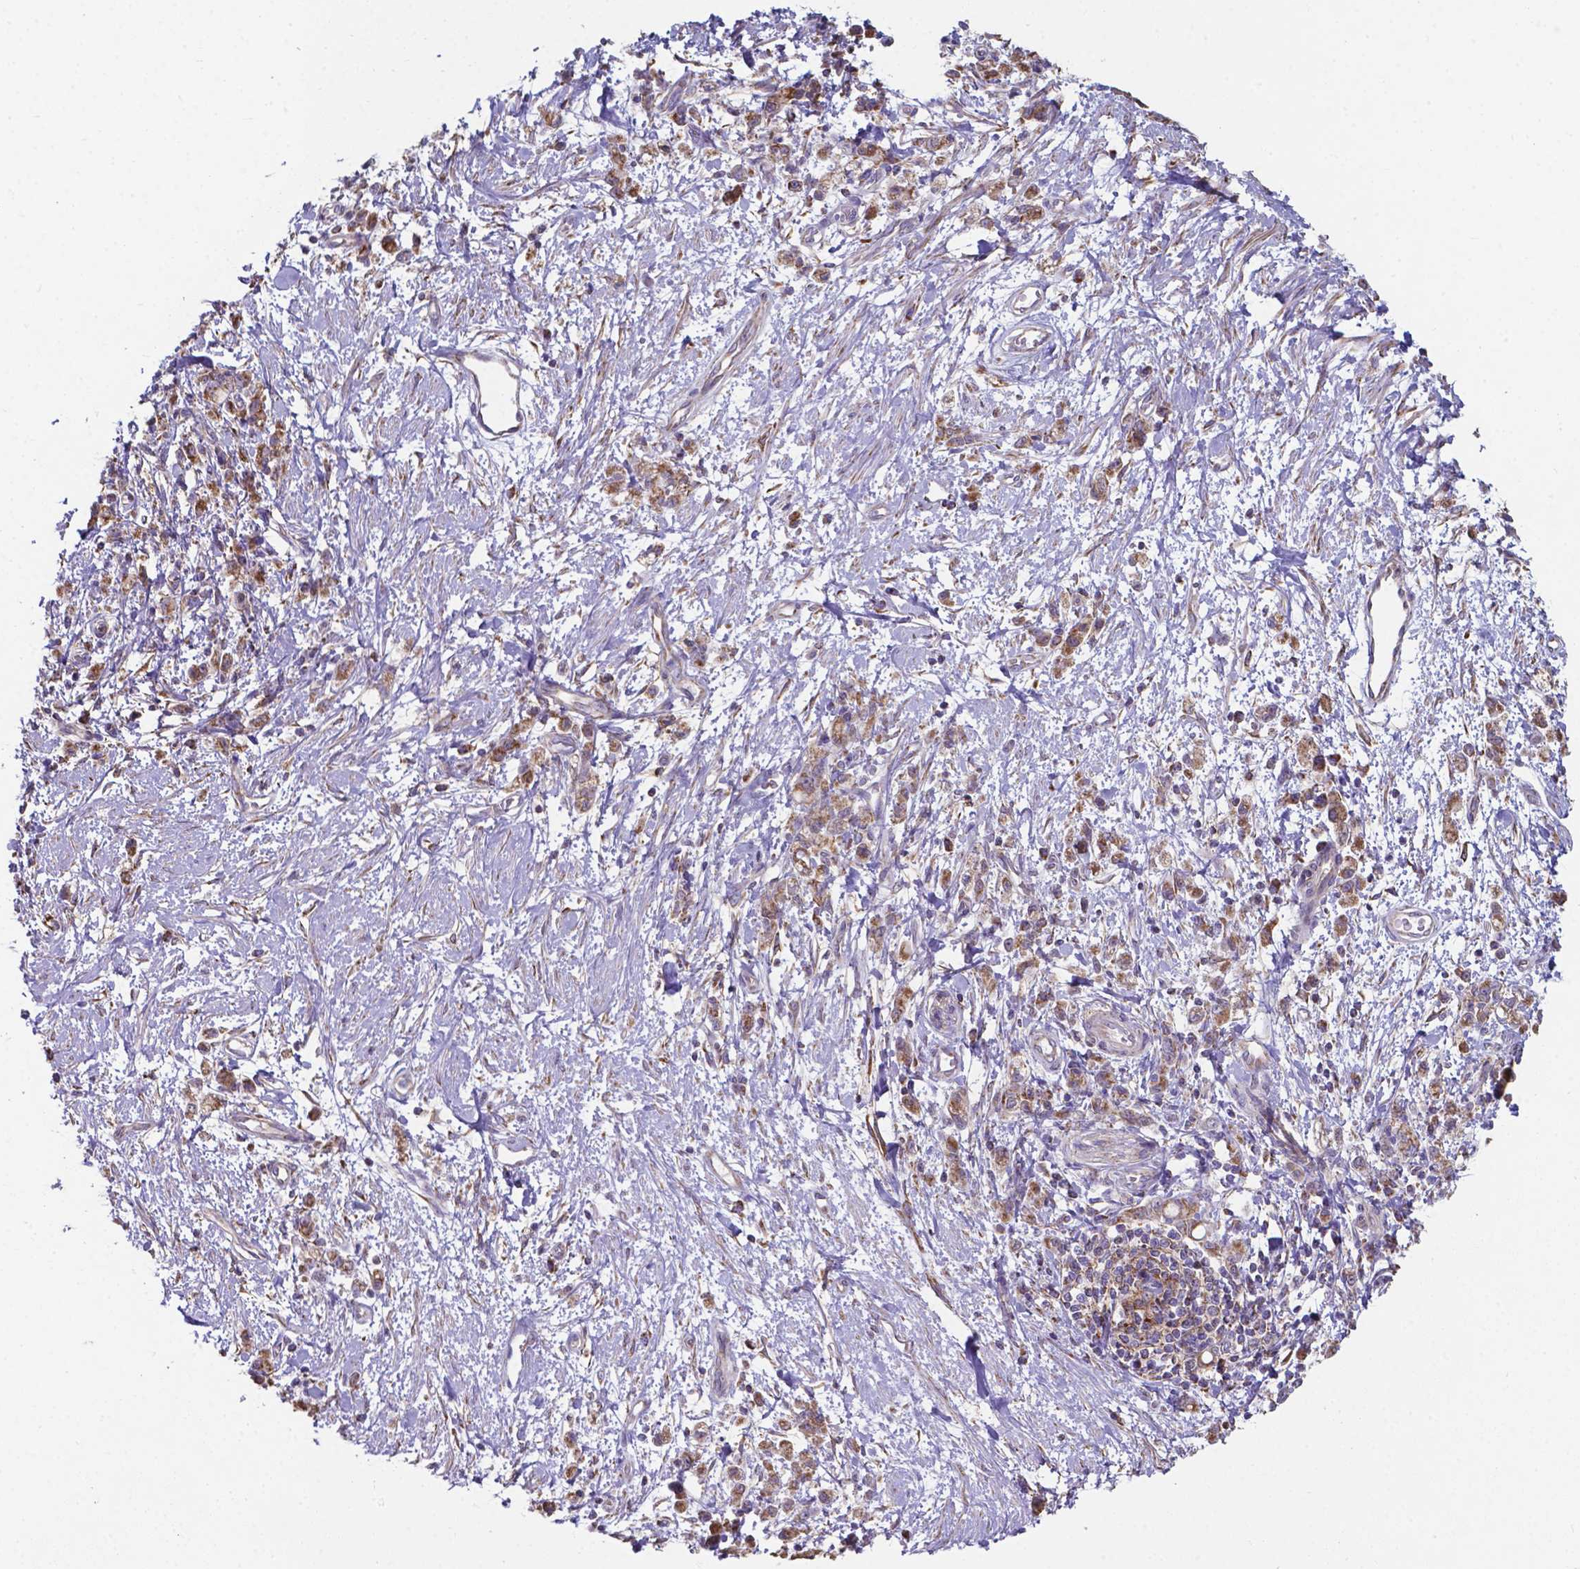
{"staining": {"intensity": "moderate", "quantity": ">75%", "location": "cytoplasmic/membranous"}, "tissue": "stomach cancer", "cell_type": "Tumor cells", "image_type": "cancer", "snomed": [{"axis": "morphology", "description": "Adenocarcinoma, NOS"}, {"axis": "topography", "description": "Stomach"}], "caption": "Immunohistochemistry (IHC) histopathology image of human stomach cancer (adenocarcinoma) stained for a protein (brown), which exhibits medium levels of moderate cytoplasmic/membranous staining in approximately >75% of tumor cells.", "gene": "FAM114A1", "patient": {"sex": "male", "age": 77}}